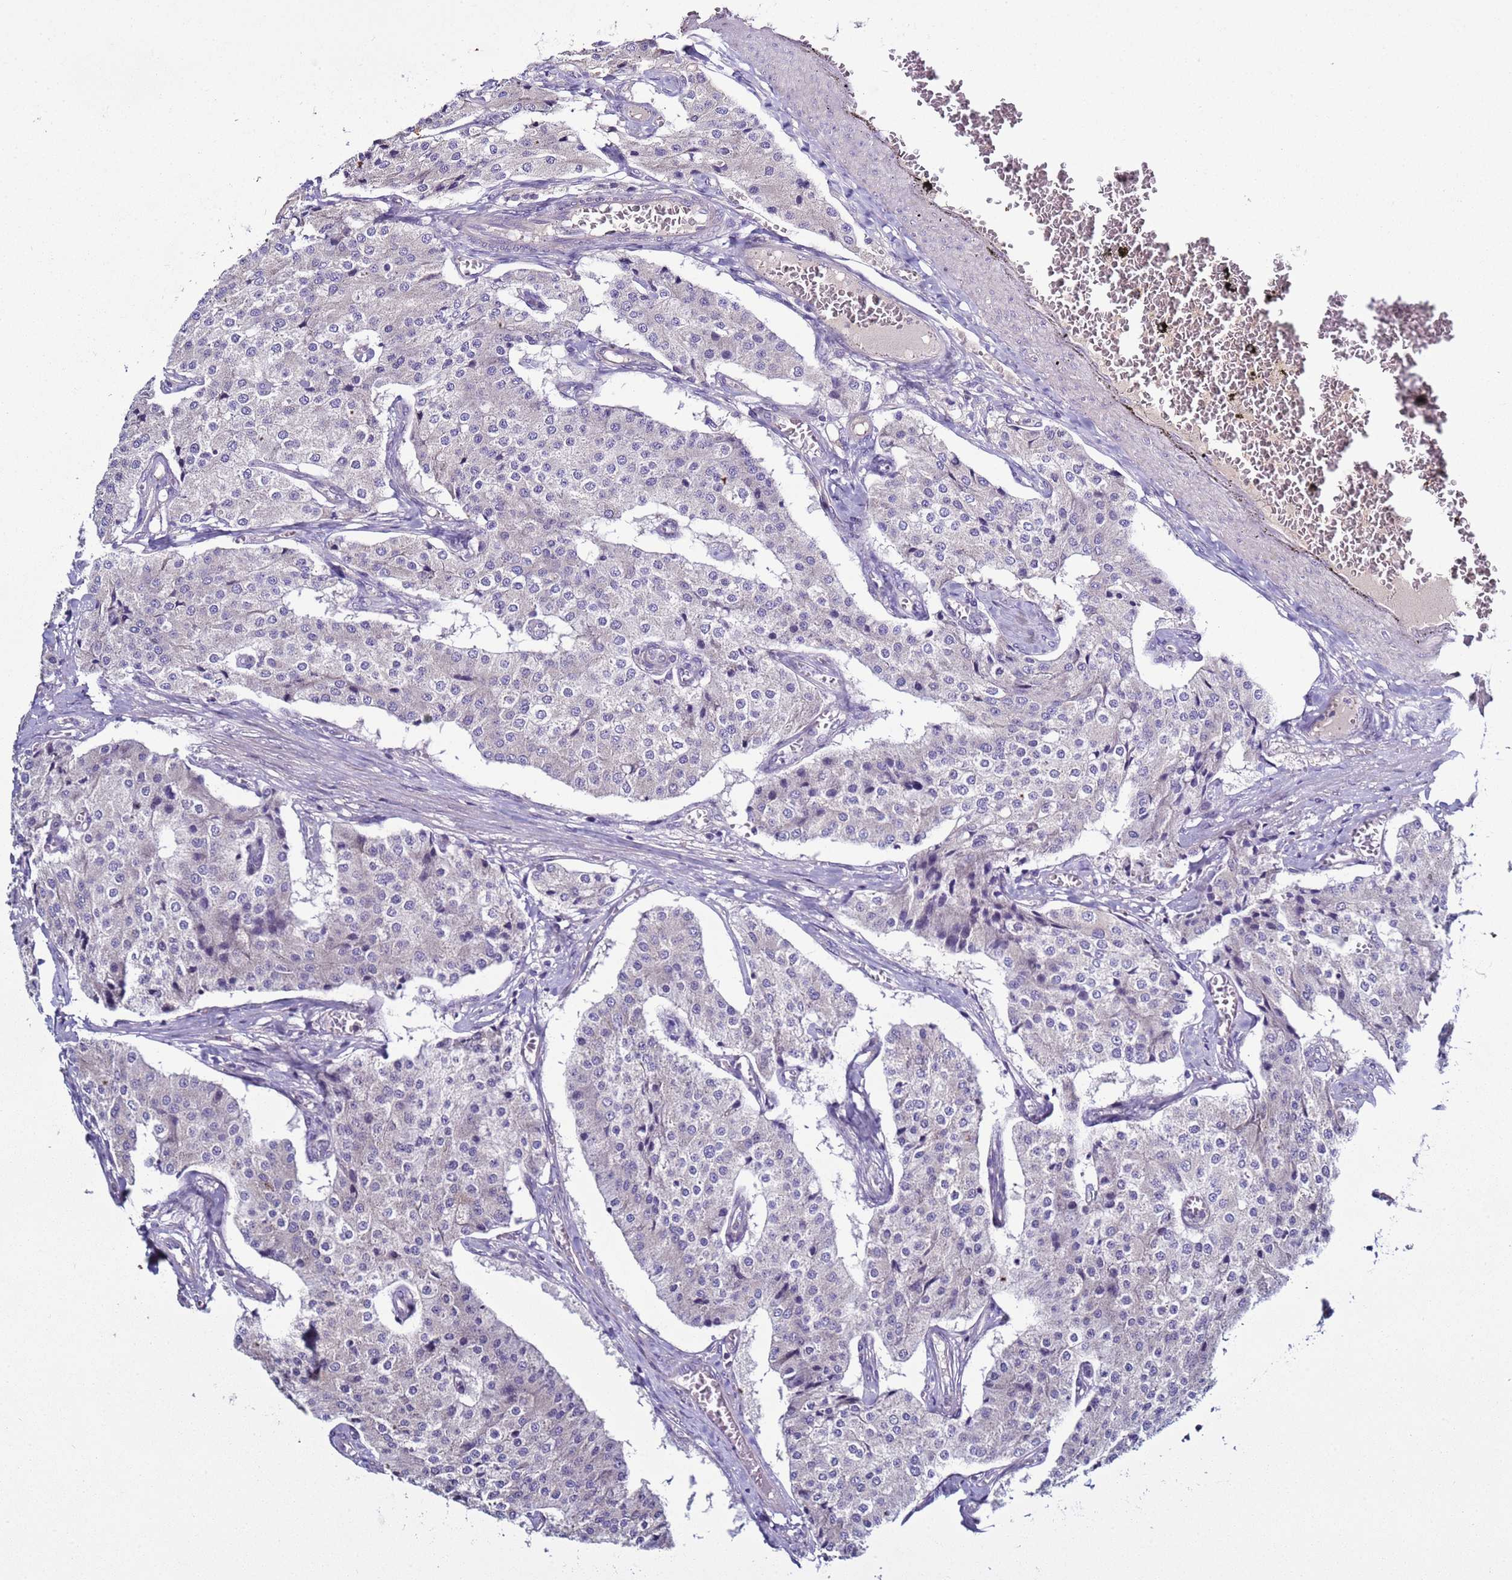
{"staining": {"intensity": "negative", "quantity": "none", "location": "none"}, "tissue": "carcinoid", "cell_type": "Tumor cells", "image_type": "cancer", "snomed": [{"axis": "morphology", "description": "Carcinoid, malignant, NOS"}, {"axis": "topography", "description": "Colon"}], "caption": "An image of carcinoid stained for a protein shows no brown staining in tumor cells.", "gene": "RABL2B", "patient": {"sex": "female", "age": 52}}